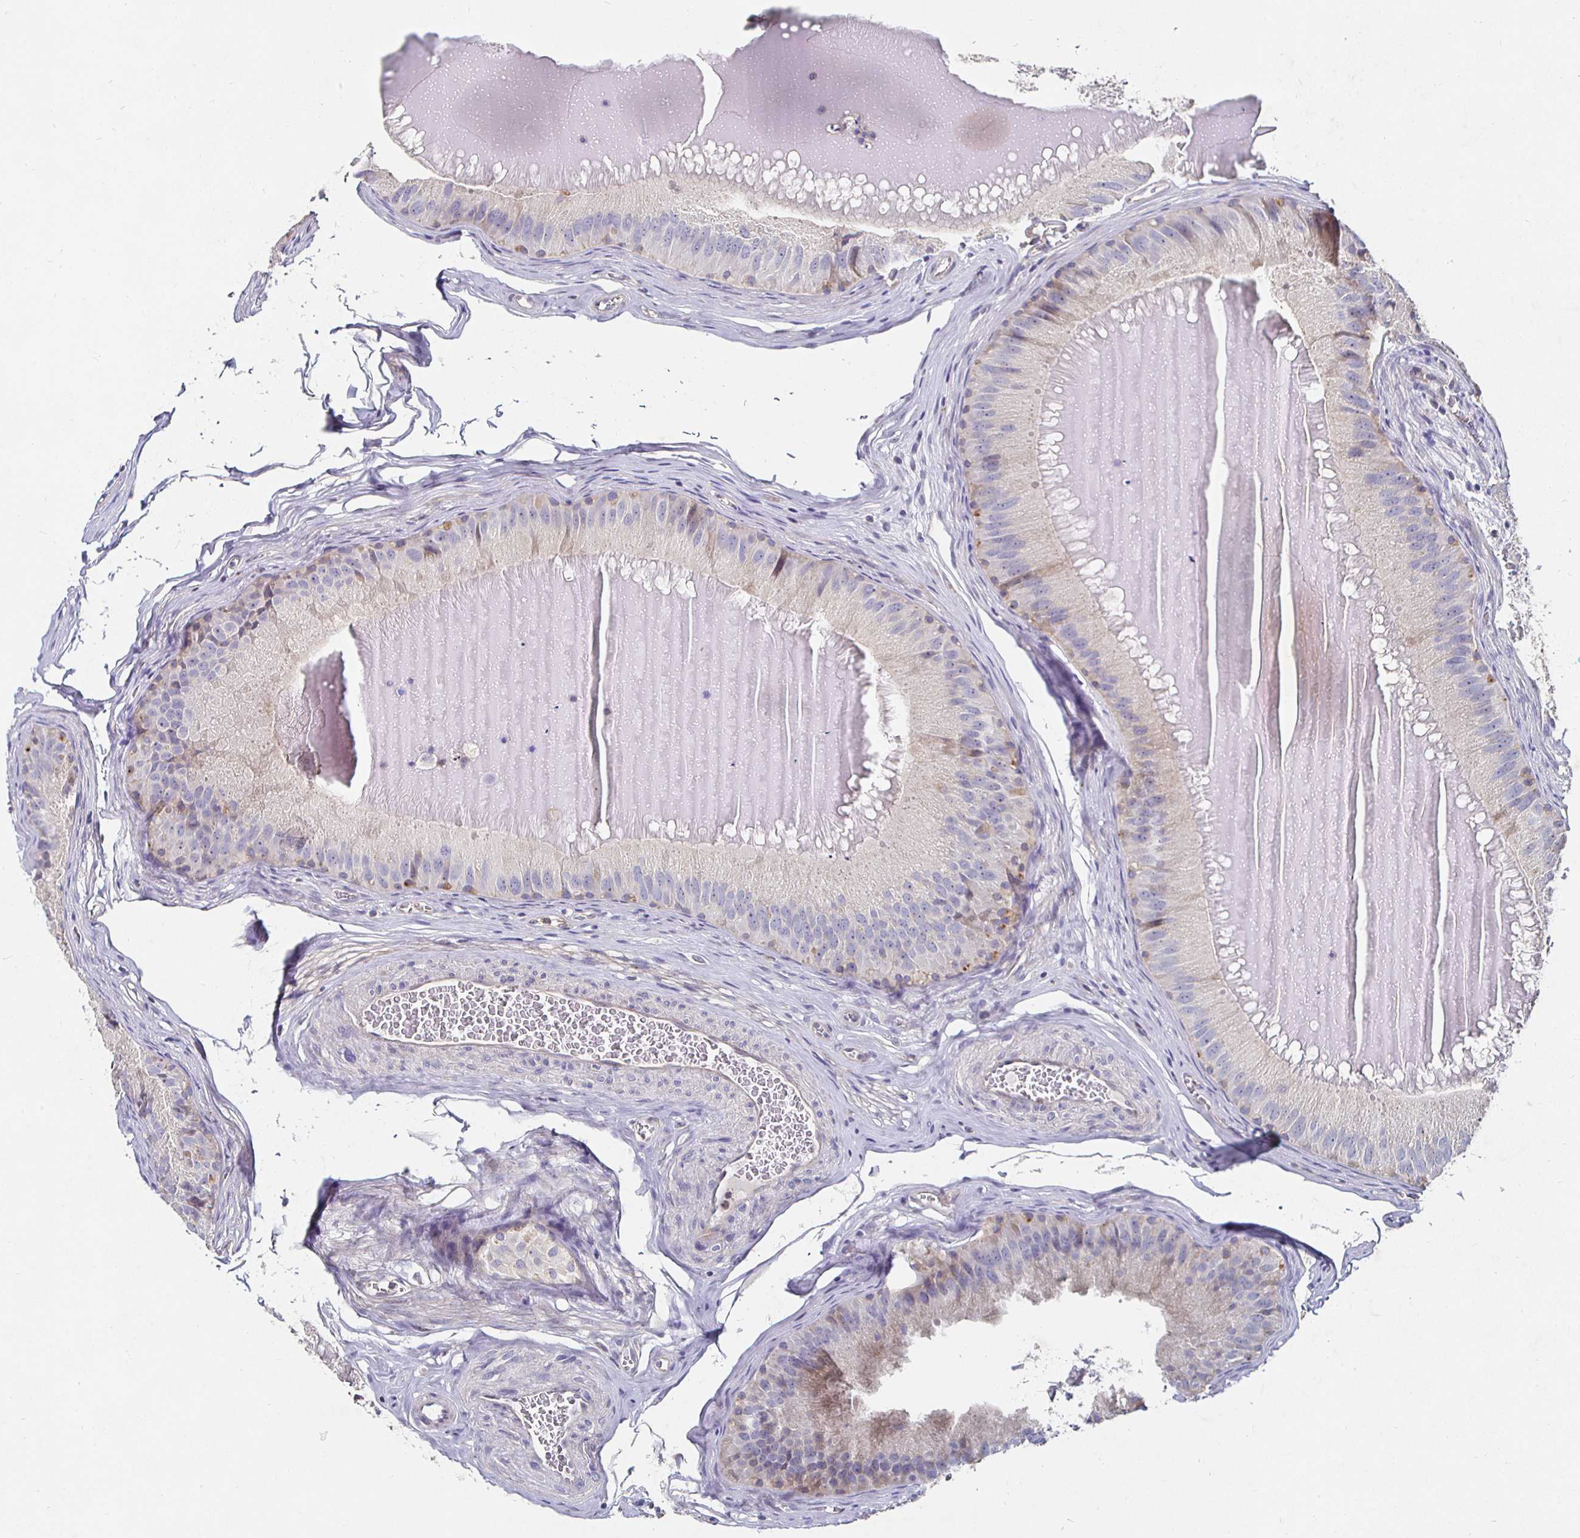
{"staining": {"intensity": "moderate", "quantity": "<25%", "location": "cytoplasmic/membranous"}, "tissue": "epididymis", "cell_type": "Glandular cells", "image_type": "normal", "snomed": [{"axis": "morphology", "description": "Normal tissue, NOS"}, {"axis": "topography", "description": "Epididymis, spermatic cord, NOS"}], "caption": "High-magnification brightfield microscopy of unremarkable epididymis stained with DAB (brown) and counterstained with hematoxylin (blue). glandular cells exhibit moderate cytoplasmic/membranous positivity is present in about<25% of cells.", "gene": "NRSN1", "patient": {"sex": "male", "age": 39}}